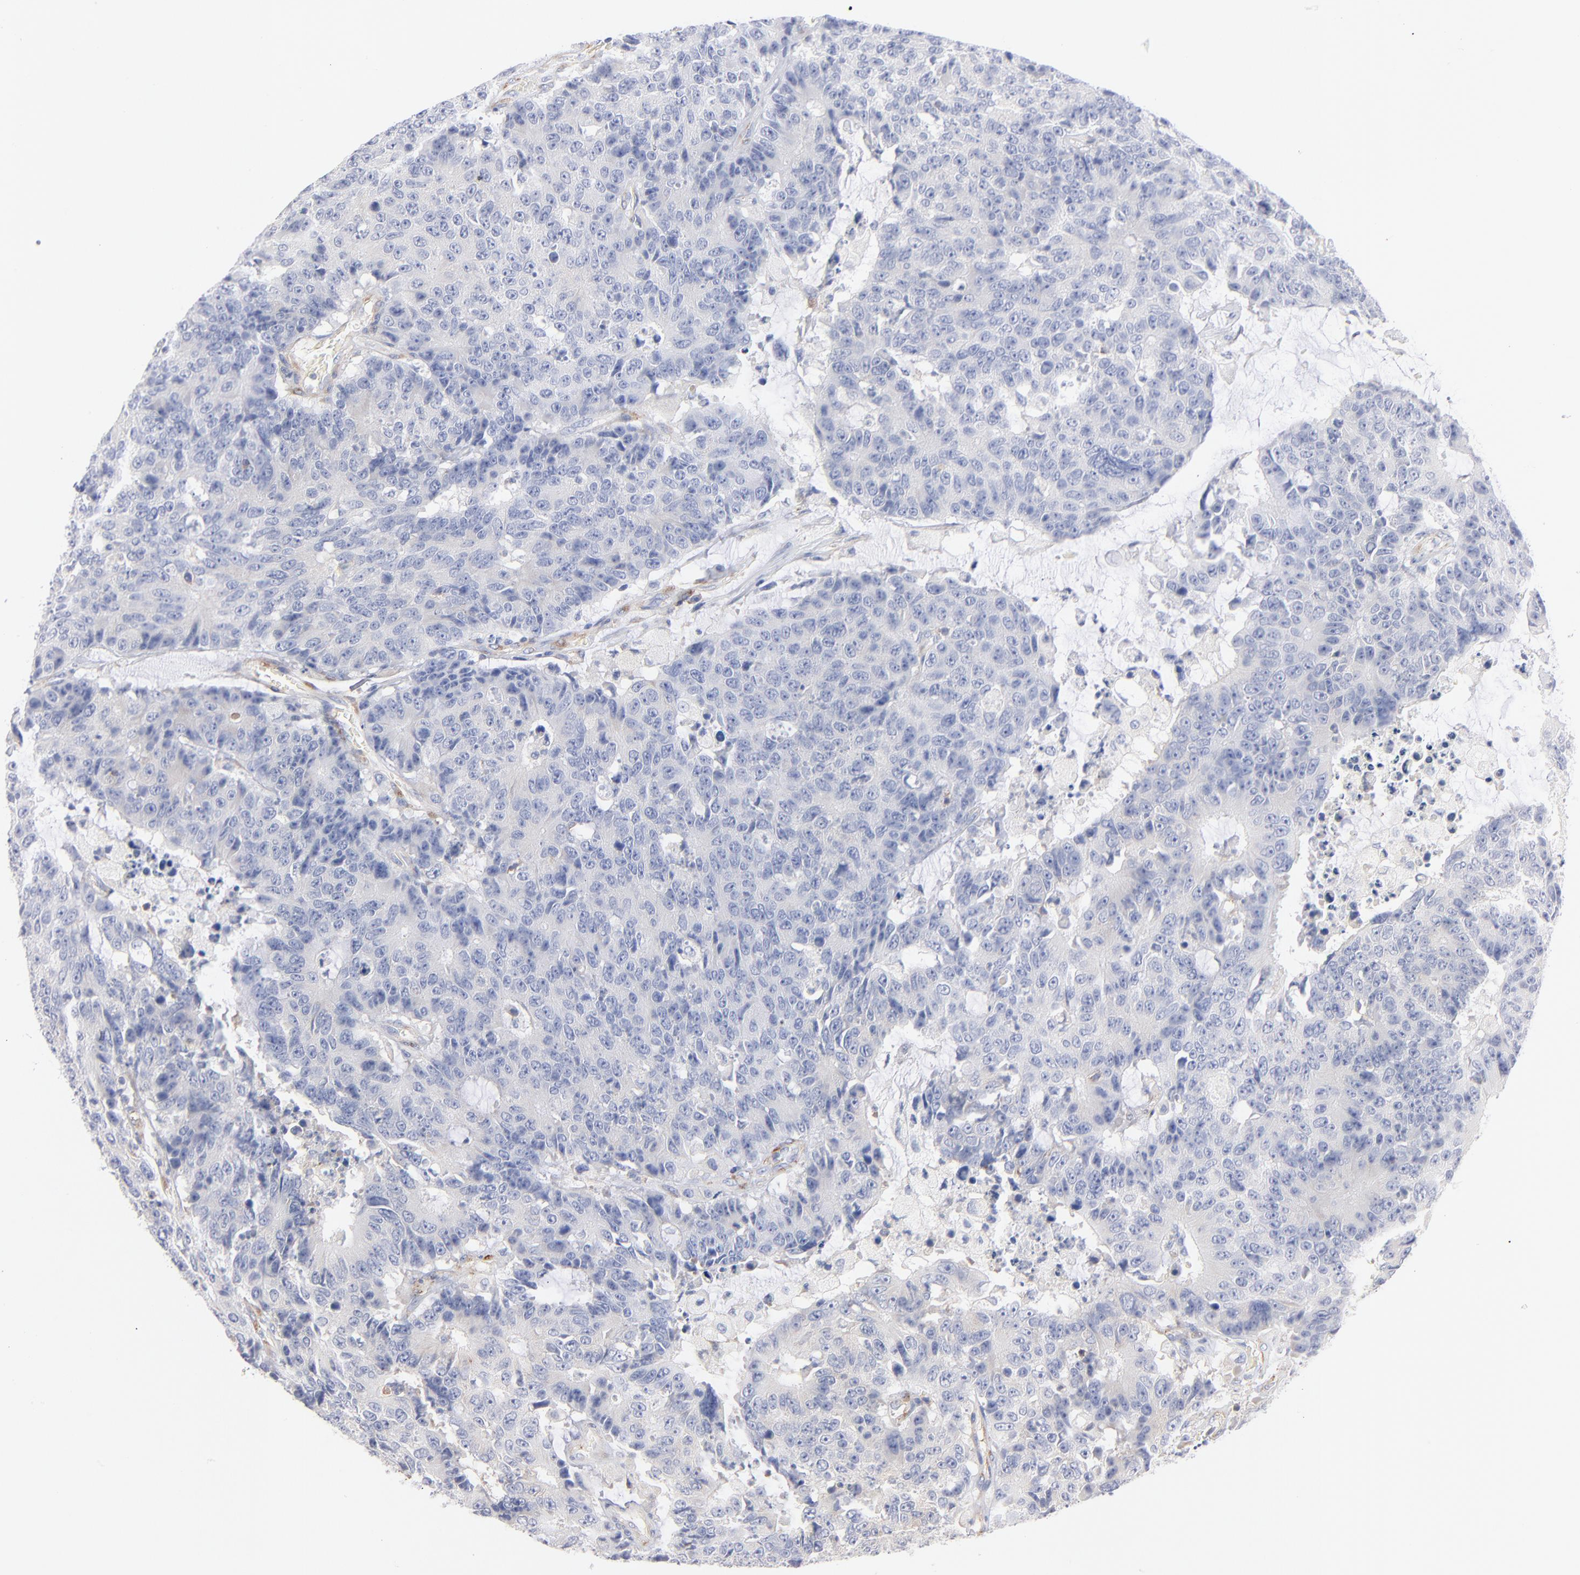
{"staining": {"intensity": "negative", "quantity": "none", "location": "none"}, "tissue": "colorectal cancer", "cell_type": "Tumor cells", "image_type": "cancer", "snomed": [{"axis": "morphology", "description": "Adenocarcinoma, NOS"}, {"axis": "topography", "description": "Colon"}], "caption": "Tumor cells are negative for protein expression in human colorectal adenocarcinoma.", "gene": "SEPTIN6", "patient": {"sex": "female", "age": 86}}